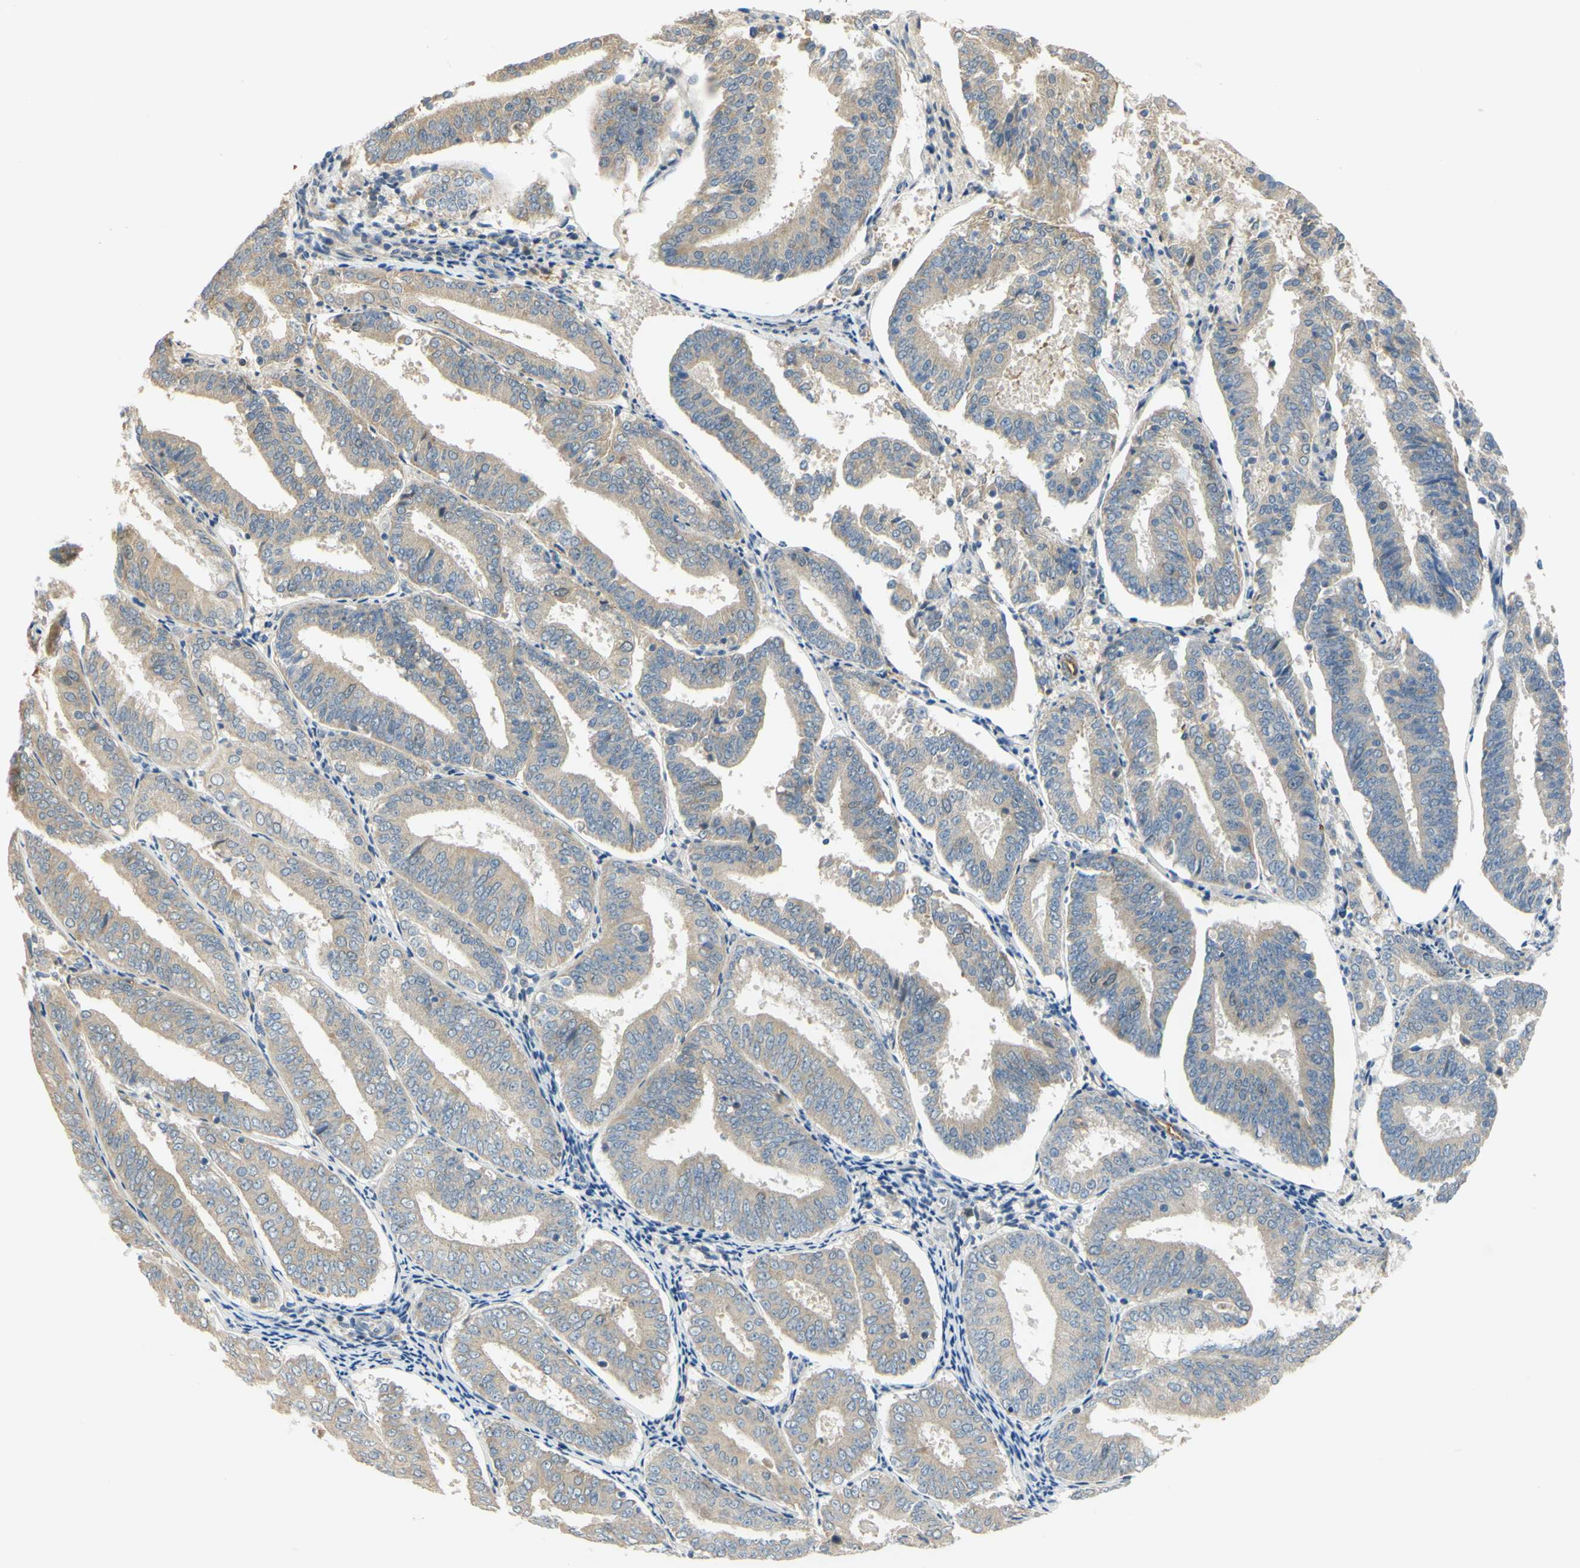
{"staining": {"intensity": "weak", "quantity": ">75%", "location": "cytoplasmic/membranous"}, "tissue": "endometrial cancer", "cell_type": "Tumor cells", "image_type": "cancer", "snomed": [{"axis": "morphology", "description": "Adenocarcinoma, NOS"}, {"axis": "topography", "description": "Endometrium"}], "caption": "Immunohistochemistry of endometrial cancer reveals low levels of weak cytoplasmic/membranous positivity in about >75% of tumor cells.", "gene": "CCNB2", "patient": {"sex": "female", "age": 63}}